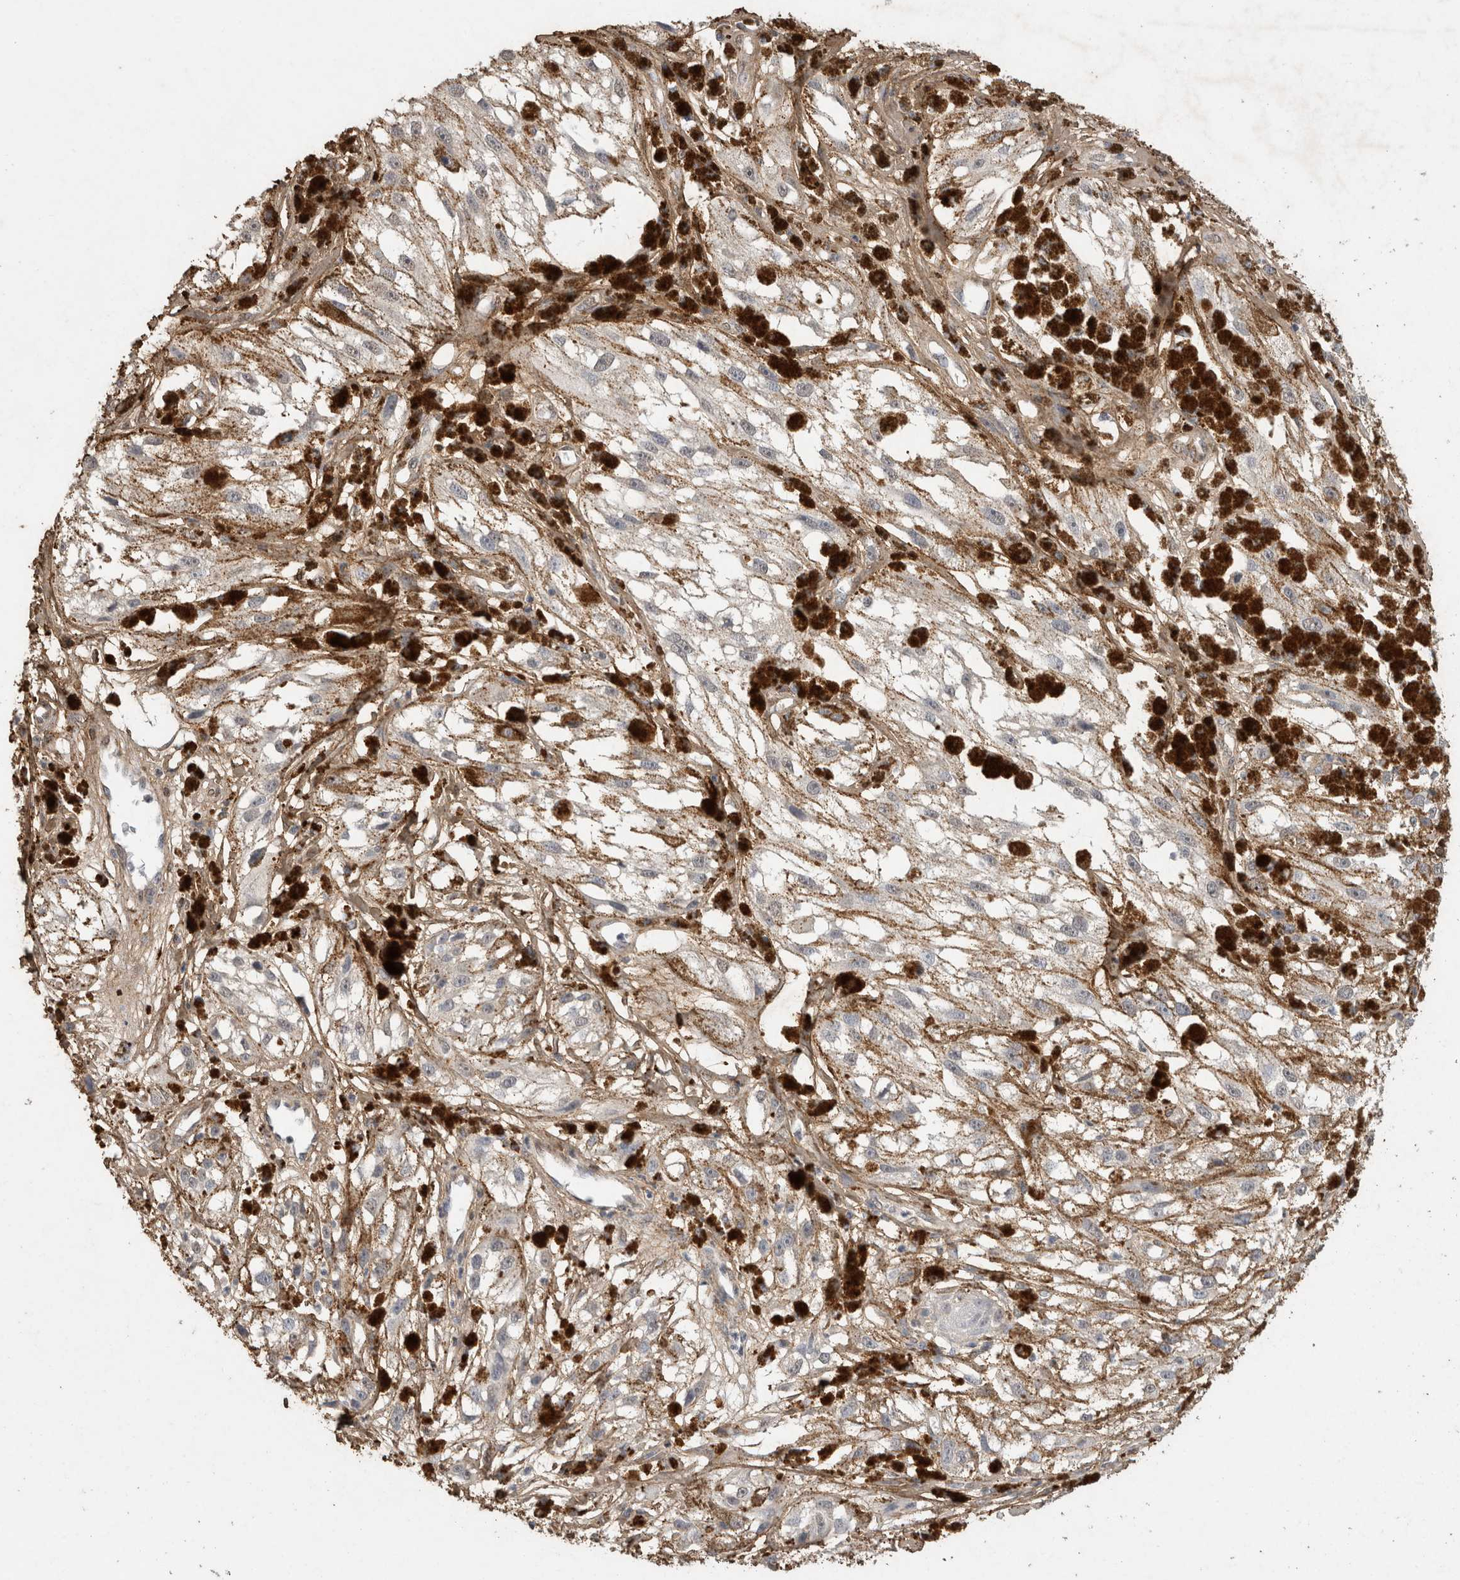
{"staining": {"intensity": "negative", "quantity": "none", "location": "none"}, "tissue": "melanoma", "cell_type": "Tumor cells", "image_type": "cancer", "snomed": [{"axis": "morphology", "description": "Malignant melanoma, NOS"}, {"axis": "topography", "description": "Skin"}], "caption": "Tumor cells are negative for brown protein staining in malignant melanoma.", "gene": "C1QTNF5", "patient": {"sex": "male", "age": 88}}